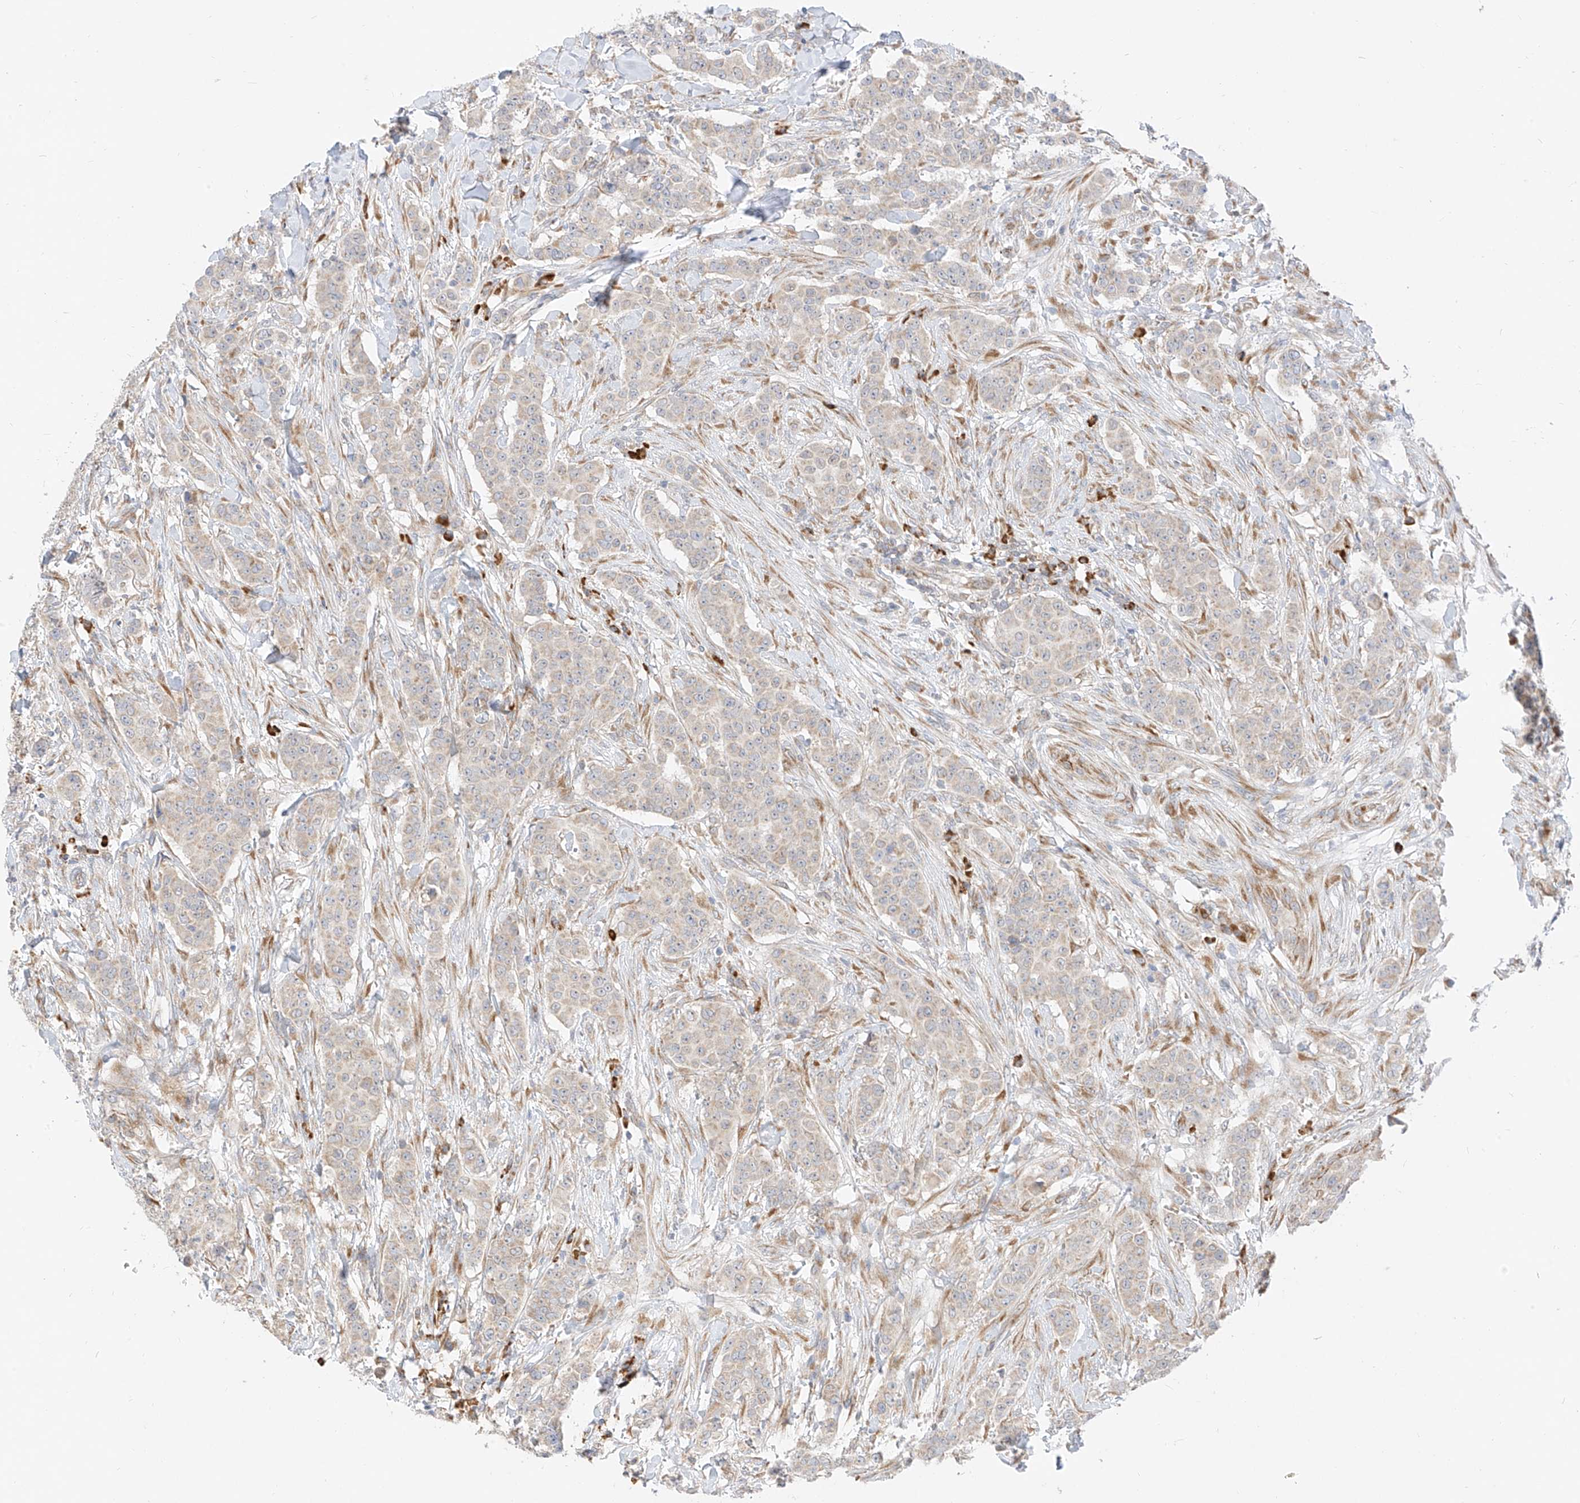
{"staining": {"intensity": "weak", "quantity": "25%-75%", "location": "cytoplasmic/membranous"}, "tissue": "breast cancer", "cell_type": "Tumor cells", "image_type": "cancer", "snomed": [{"axis": "morphology", "description": "Duct carcinoma"}, {"axis": "topography", "description": "Breast"}], "caption": "Intraductal carcinoma (breast) stained with immunohistochemistry exhibits weak cytoplasmic/membranous expression in approximately 25%-75% of tumor cells.", "gene": "STT3A", "patient": {"sex": "female", "age": 40}}